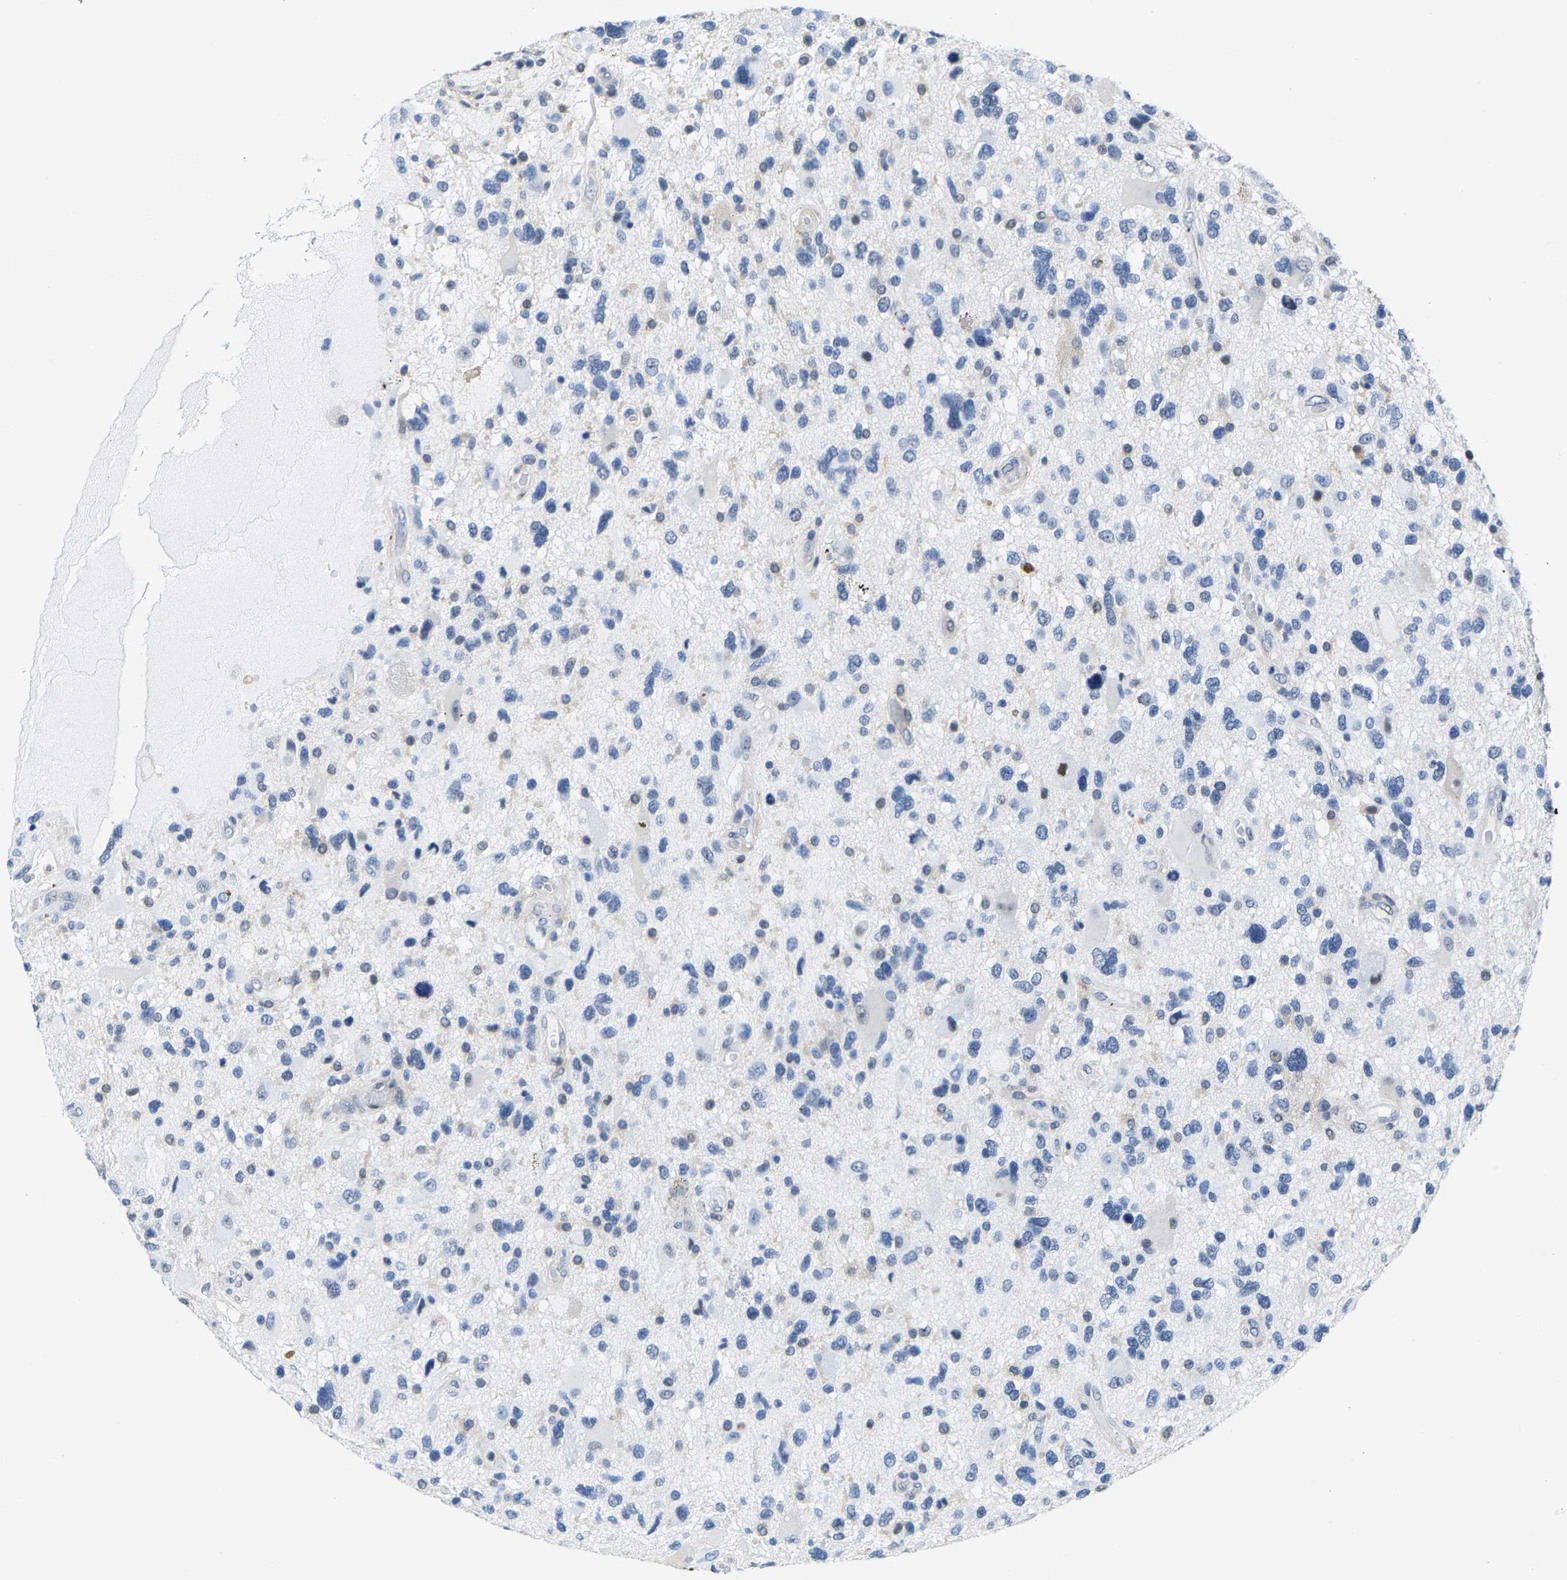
{"staining": {"intensity": "negative", "quantity": "none", "location": "none"}, "tissue": "glioma", "cell_type": "Tumor cells", "image_type": "cancer", "snomed": [{"axis": "morphology", "description": "Glioma, malignant, High grade"}, {"axis": "topography", "description": "Brain"}], "caption": "IHC photomicrograph of human glioma stained for a protein (brown), which reveals no staining in tumor cells.", "gene": "SSH3", "patient": {"sex": "male", "age": 33}}